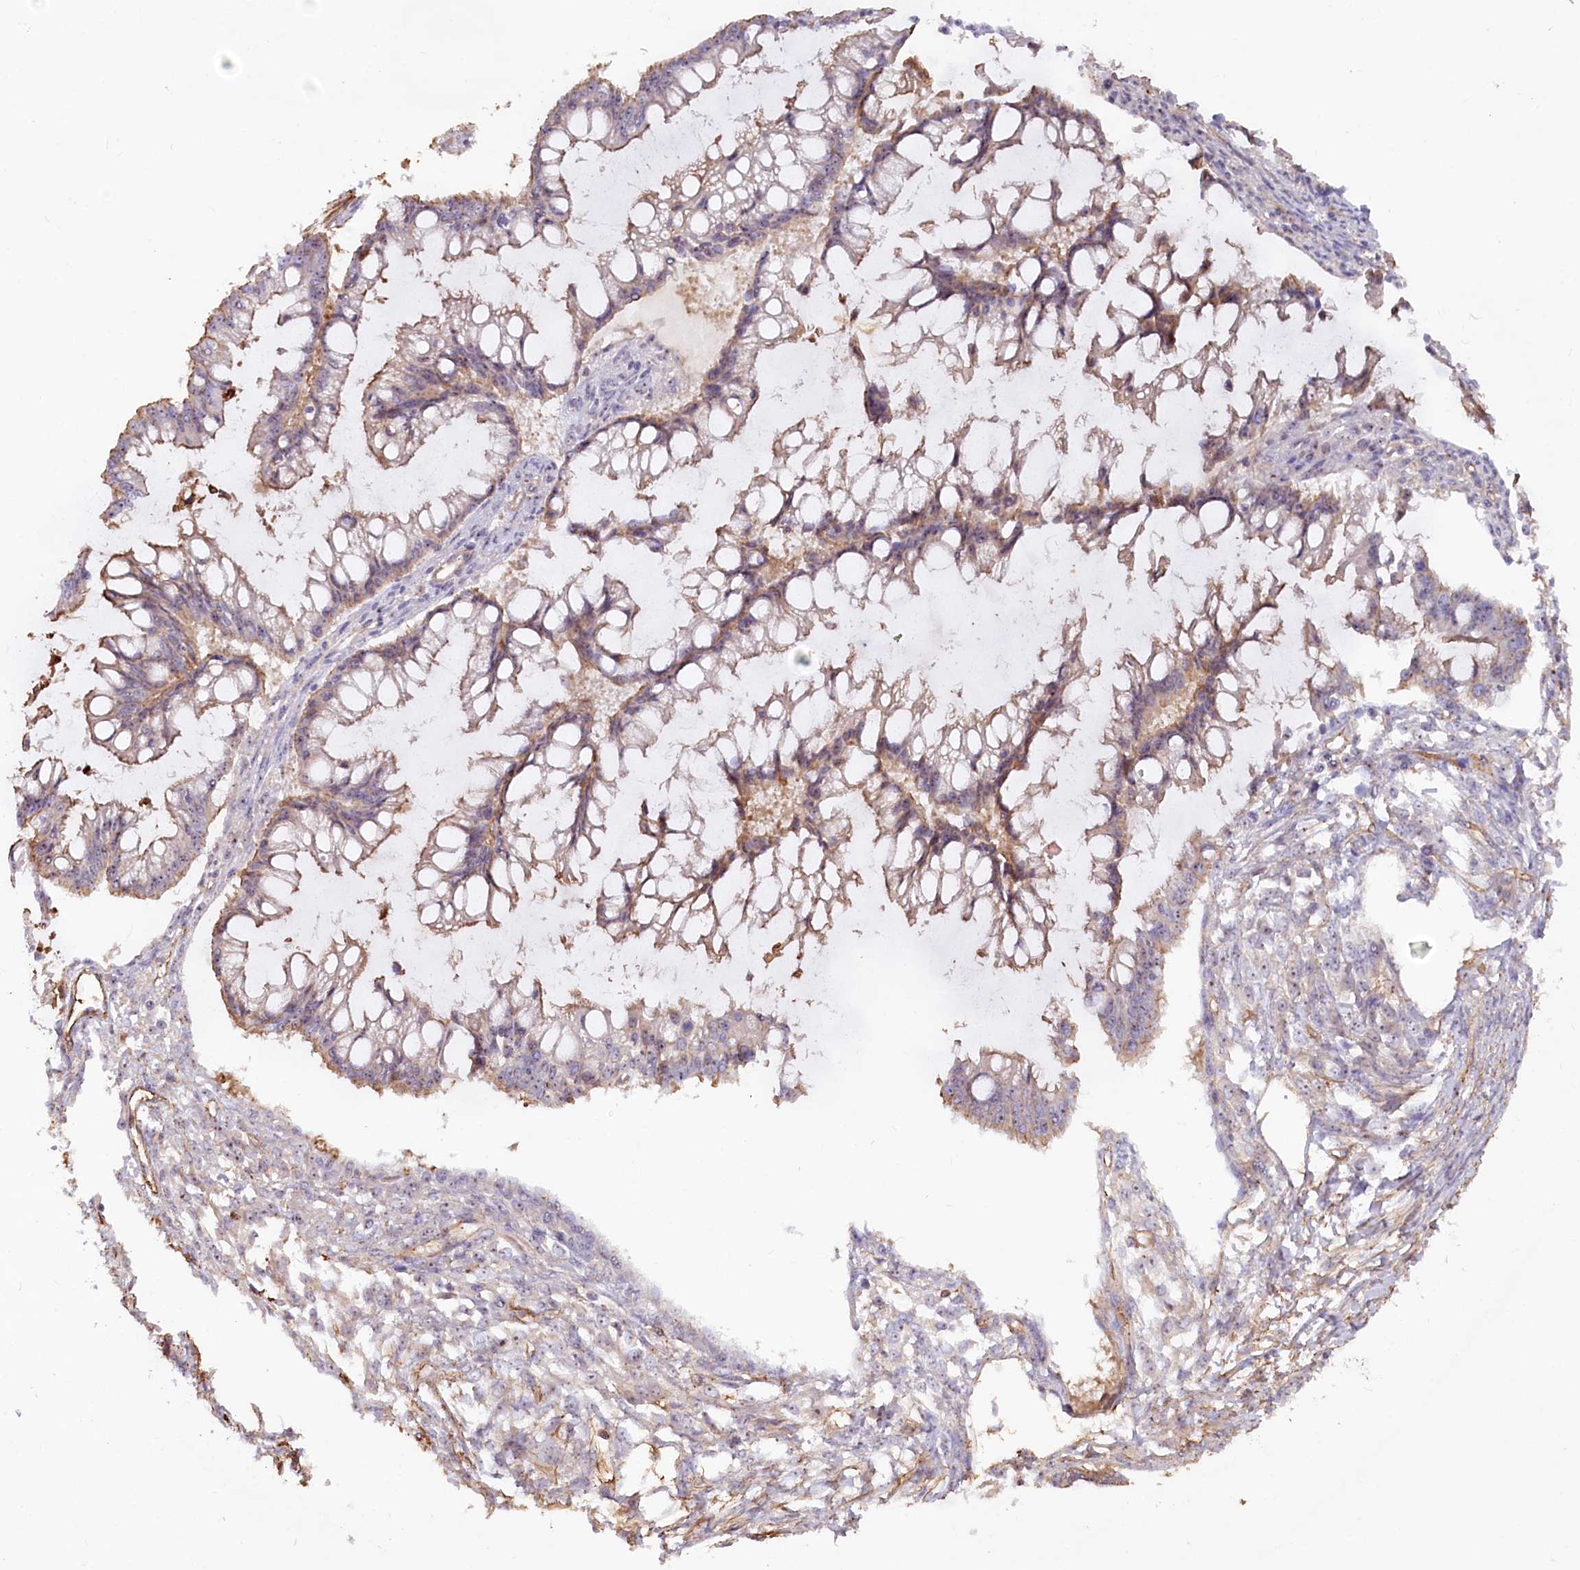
{"staining": {"intensity": "weak", "quantity": "25%-75%", "location": "cytoplasmic/membranous"}, "tissue": "ovarian cancer", "cell_type": "Tumor cells", "image_type": "cancer", "snomed": [{"axis": "morphology", "description": "Cystadenocarcinoma, mucinous, NOS"}, {"axis": "topography", "description": "Ovary"}], "caption": "Immunohistochemical staining of ovarian cancer (mucinous cystadenocarcinoma) shows weak cytoplasmic/membranous protein staining in approximately 25%-75% of tumor cells. The staining was performed using DAB, with brown indicating positive protein expression. Nuclei are stained blue with hematoxylin.", "gene": "WDR36", "patient": {"sex": "female", "age": 73}}